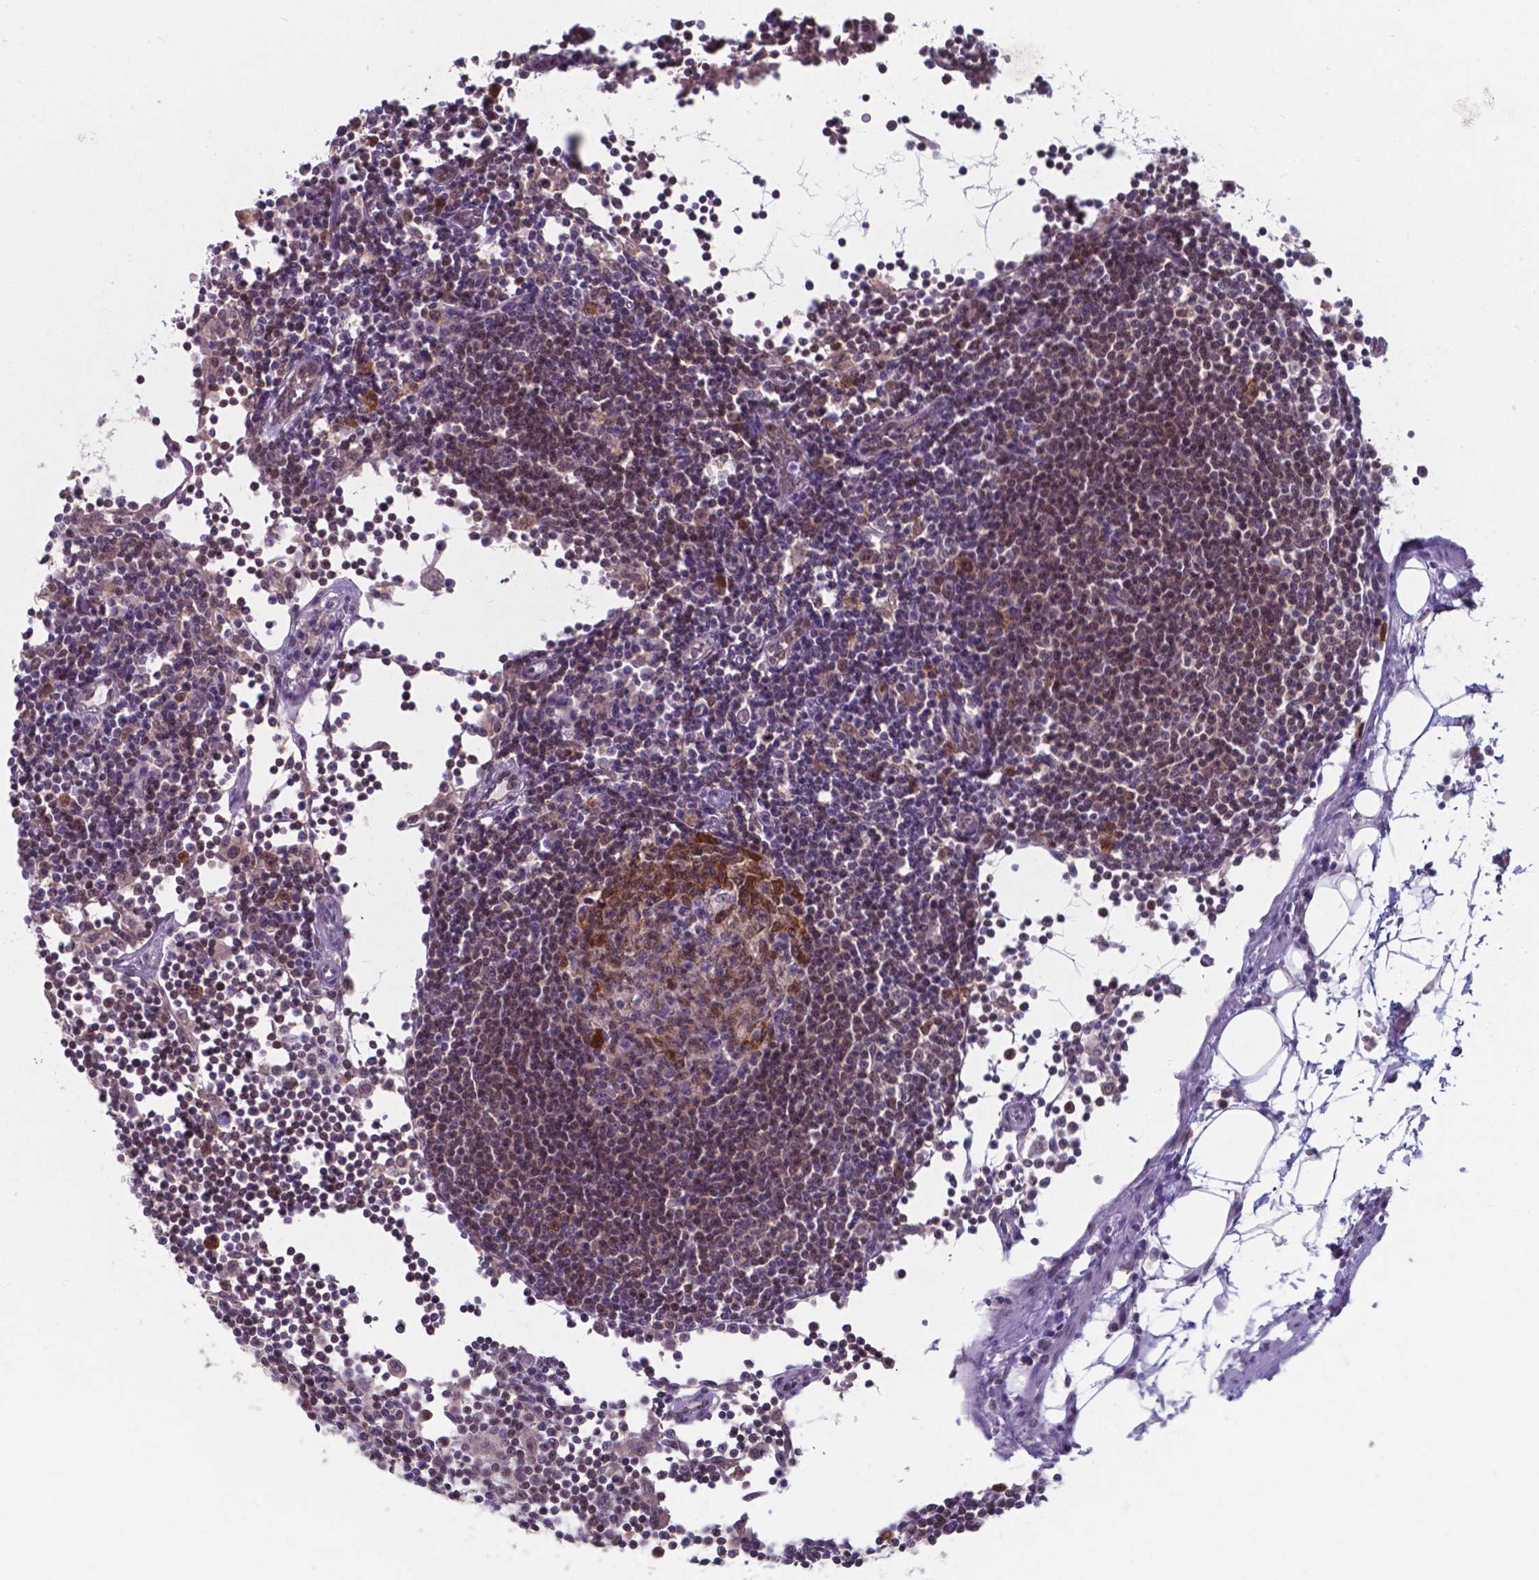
{"staining": {"intensity": "moderate", "quantity": "25%-75%", "location": "nuclear"}, "tissue": "lymph node", "cell_type": "Germinal center cells", "image_type": "normal", "snomed": [{"axis": "morphology", "description": "Normal tissue, NOS"}, {"axis": "topography", "description": "Lymph node"}], "caption": "Brown immunohistochemical staining in benign lymph node displays moderate nuclear positivity in about 25%-75% of germinal center cells. The staining is performed using DAB brown chromogen to label protein expression. The nuclei are counter-stained blue using hematoxylin.", "gene": "UBE2E2", "patient": {"sex": "female", "age": 72}}